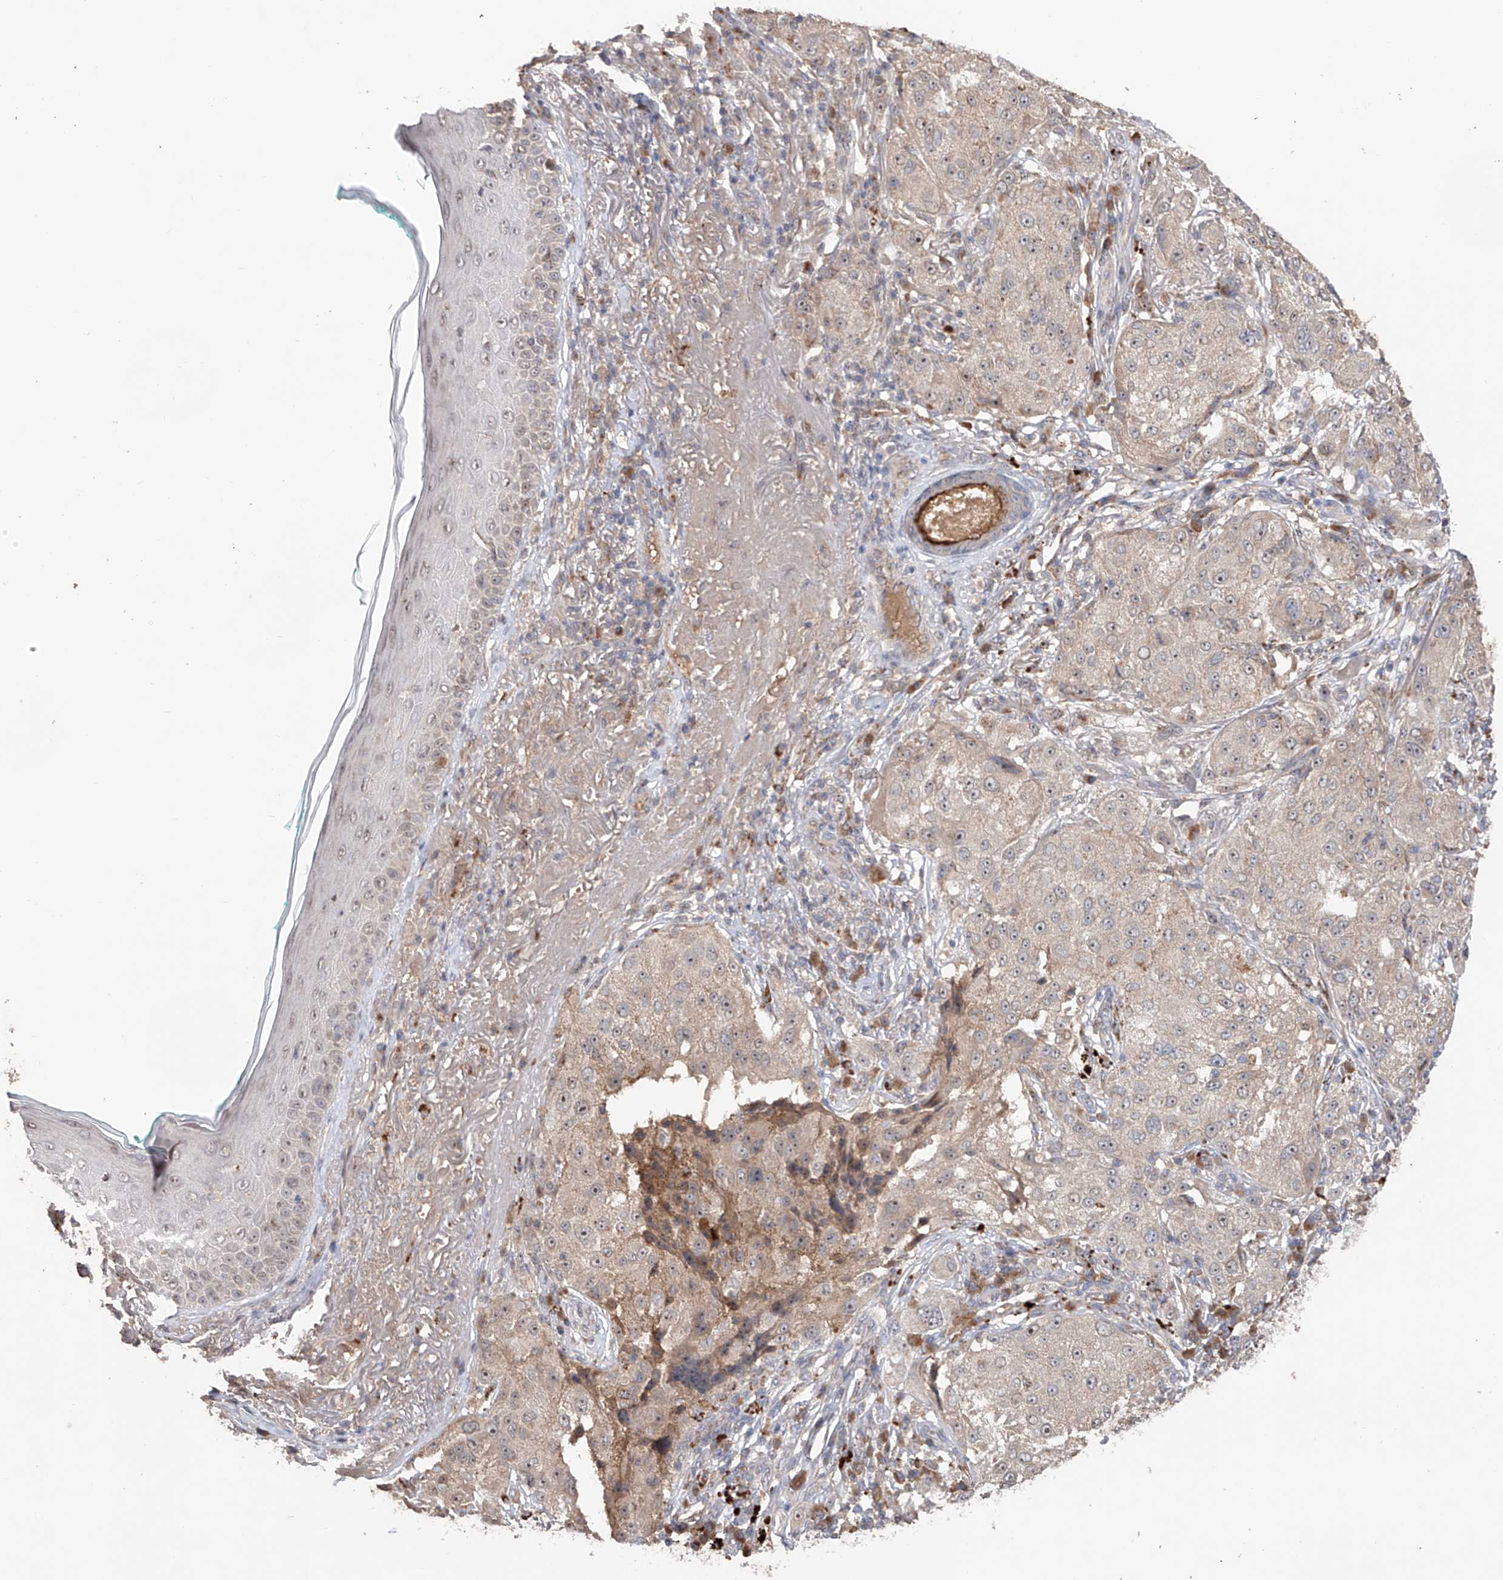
{"staining": {"intensity": "weak", "quantity": "<25%", "location": "nuclear"}, "tissue": "melanoma", "cell_type": "Tumor cells", "image_type": "cancer", "snomed": [{"axis": "morphology", "description": "Necrosis, NOS"}, {"axis": "morphology", "description": "Malignant melanoma, NOS"}, {"axis": "topography", "description": "Skin"}], "caption": "IHC micrograph of human malignant melanoma stained for a protein (brown), which displays no staining in tumor cells.", "gene": "EDN1", "patient": {"sex": "female", "age": 87}}